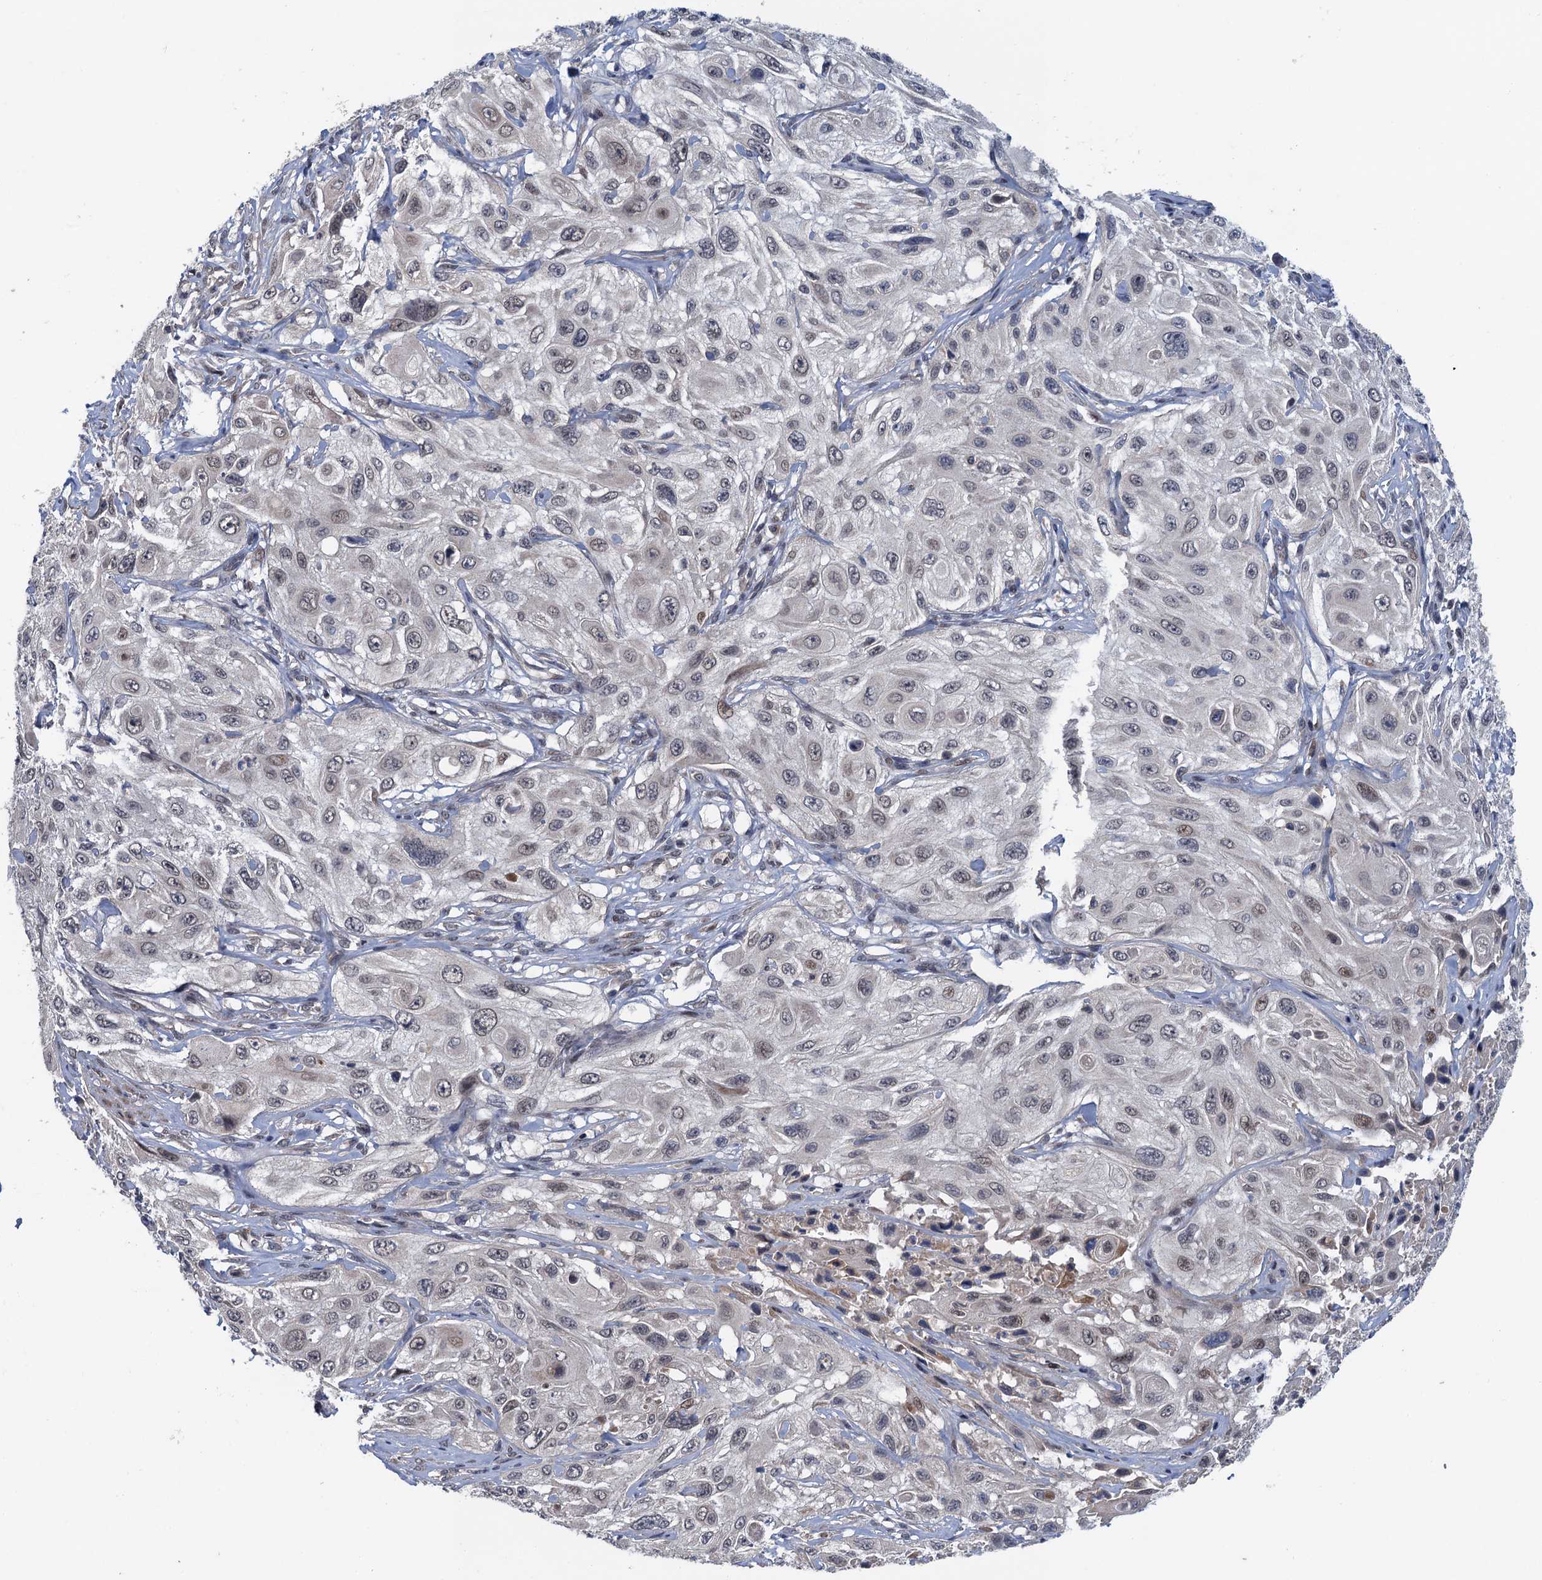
{"staining": {"intensity": "negative", "quantity": "none", "location": "none"}, "tissue": "cervical cancer", "cell_type": "Tumor cells", "image_type": "cancer", "snomed": [{"axis": "morphology", "description": "Squamous cell carcinoma, NOS"}, {"axis": "topography", "description": "Cervix"}], "caption": "The photomicrograph exhibits no staining of tumor cells in squamous cell carcinoma (cervical). Nuclei are stained in blue.", "gene": "MDM1", "patient": {"sex": "female", "age": 42}}